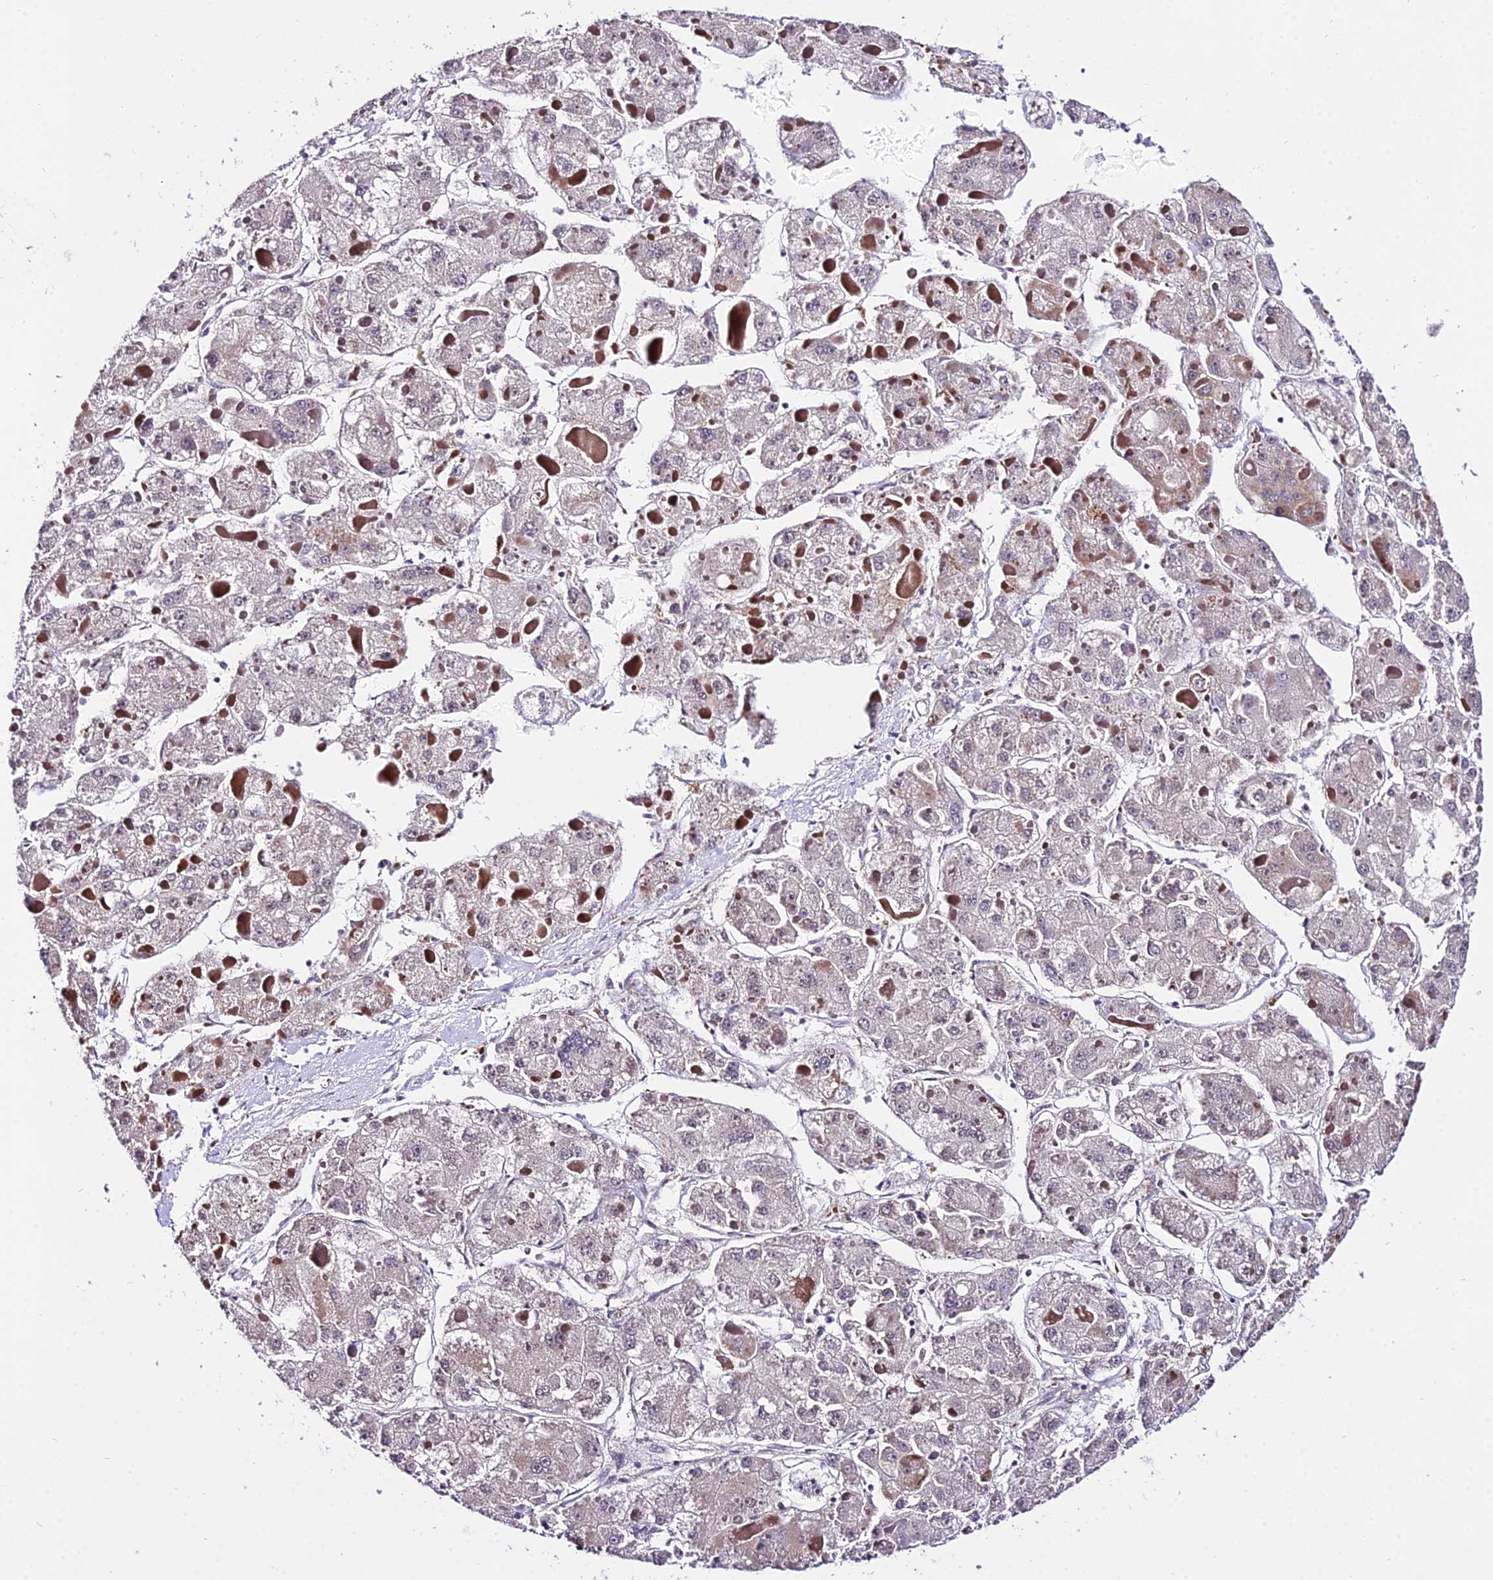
{"staining": {"intensity": "negative", "quantity": "none", "location": "none"}, "tissue": "liver cancer", "cell_type": "Tumor cells", "image_type": "cancer", "snomed": [{"axis": "morphology", "description": "Carcinoma, Hepatocellular, NOS"}, {"axis": "topography", "description": "Liver"}], "caption": "Immunohistochemical staining of human liver cancer (hepatocellular carcinoma) demonstrates no significant expression in tumor cells.", "gene": "POLR2I", "patient": {"sex": "female", "age": 73}}